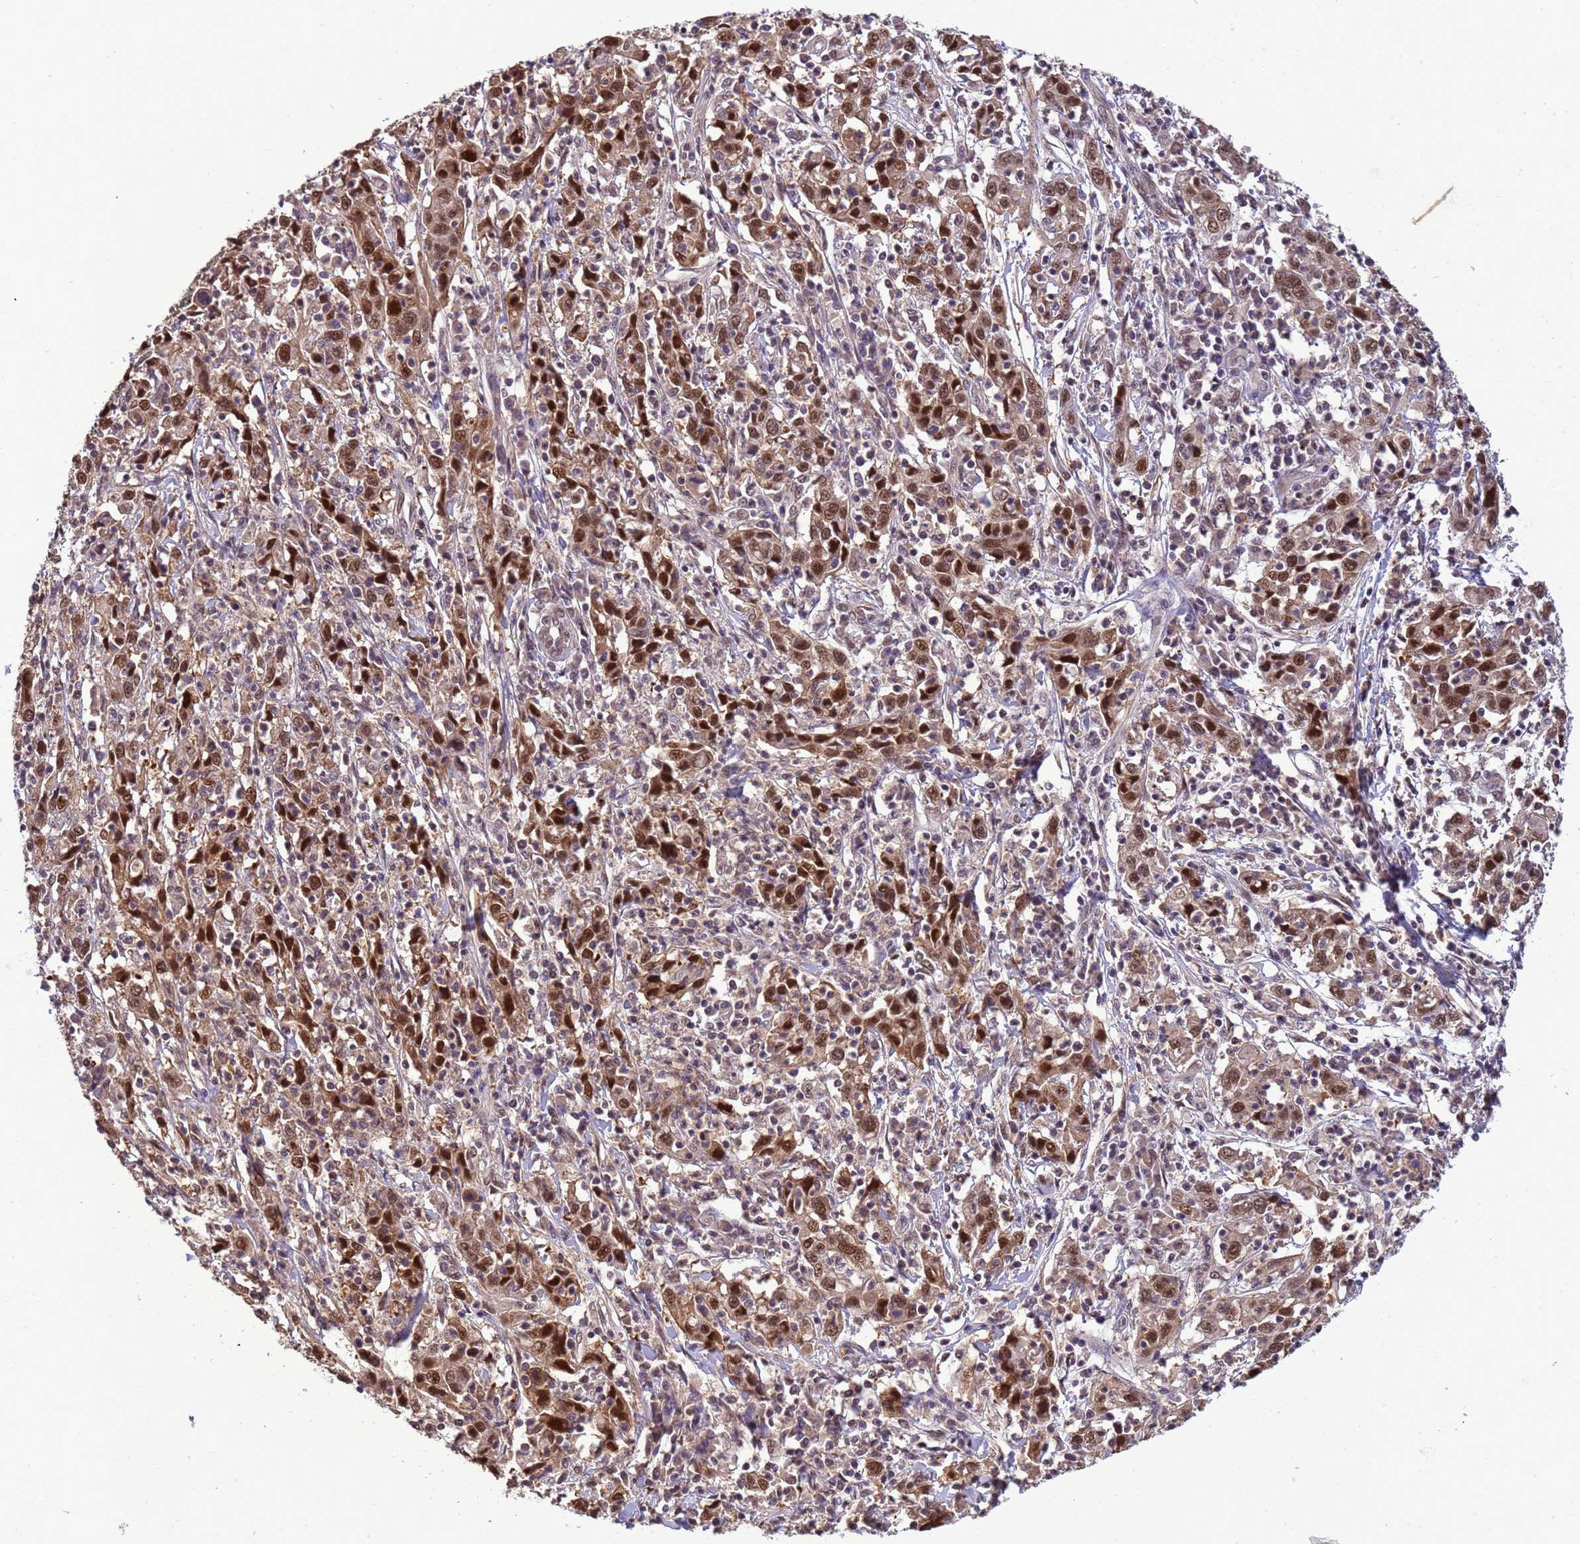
{"staining": {"intensity": "strong", "quantity": ">75%", "location": "nuclear"}, "tissue": "cervical cancer", "cell_type": "Tumor cells", "image_type": "cancer", "snomed": [{"axis": "morphology", "description": "Squamous cell carcinoma, NOS"}, {"axis": "topography", "description": "Cervix"}], "caption": "Strong nuclear protein expression is present in about >75% of tumor cells in cervical squamous cell carcinoma.", "gene": "ZBTB5", "patient": {"sex": "female", "age": 46}}